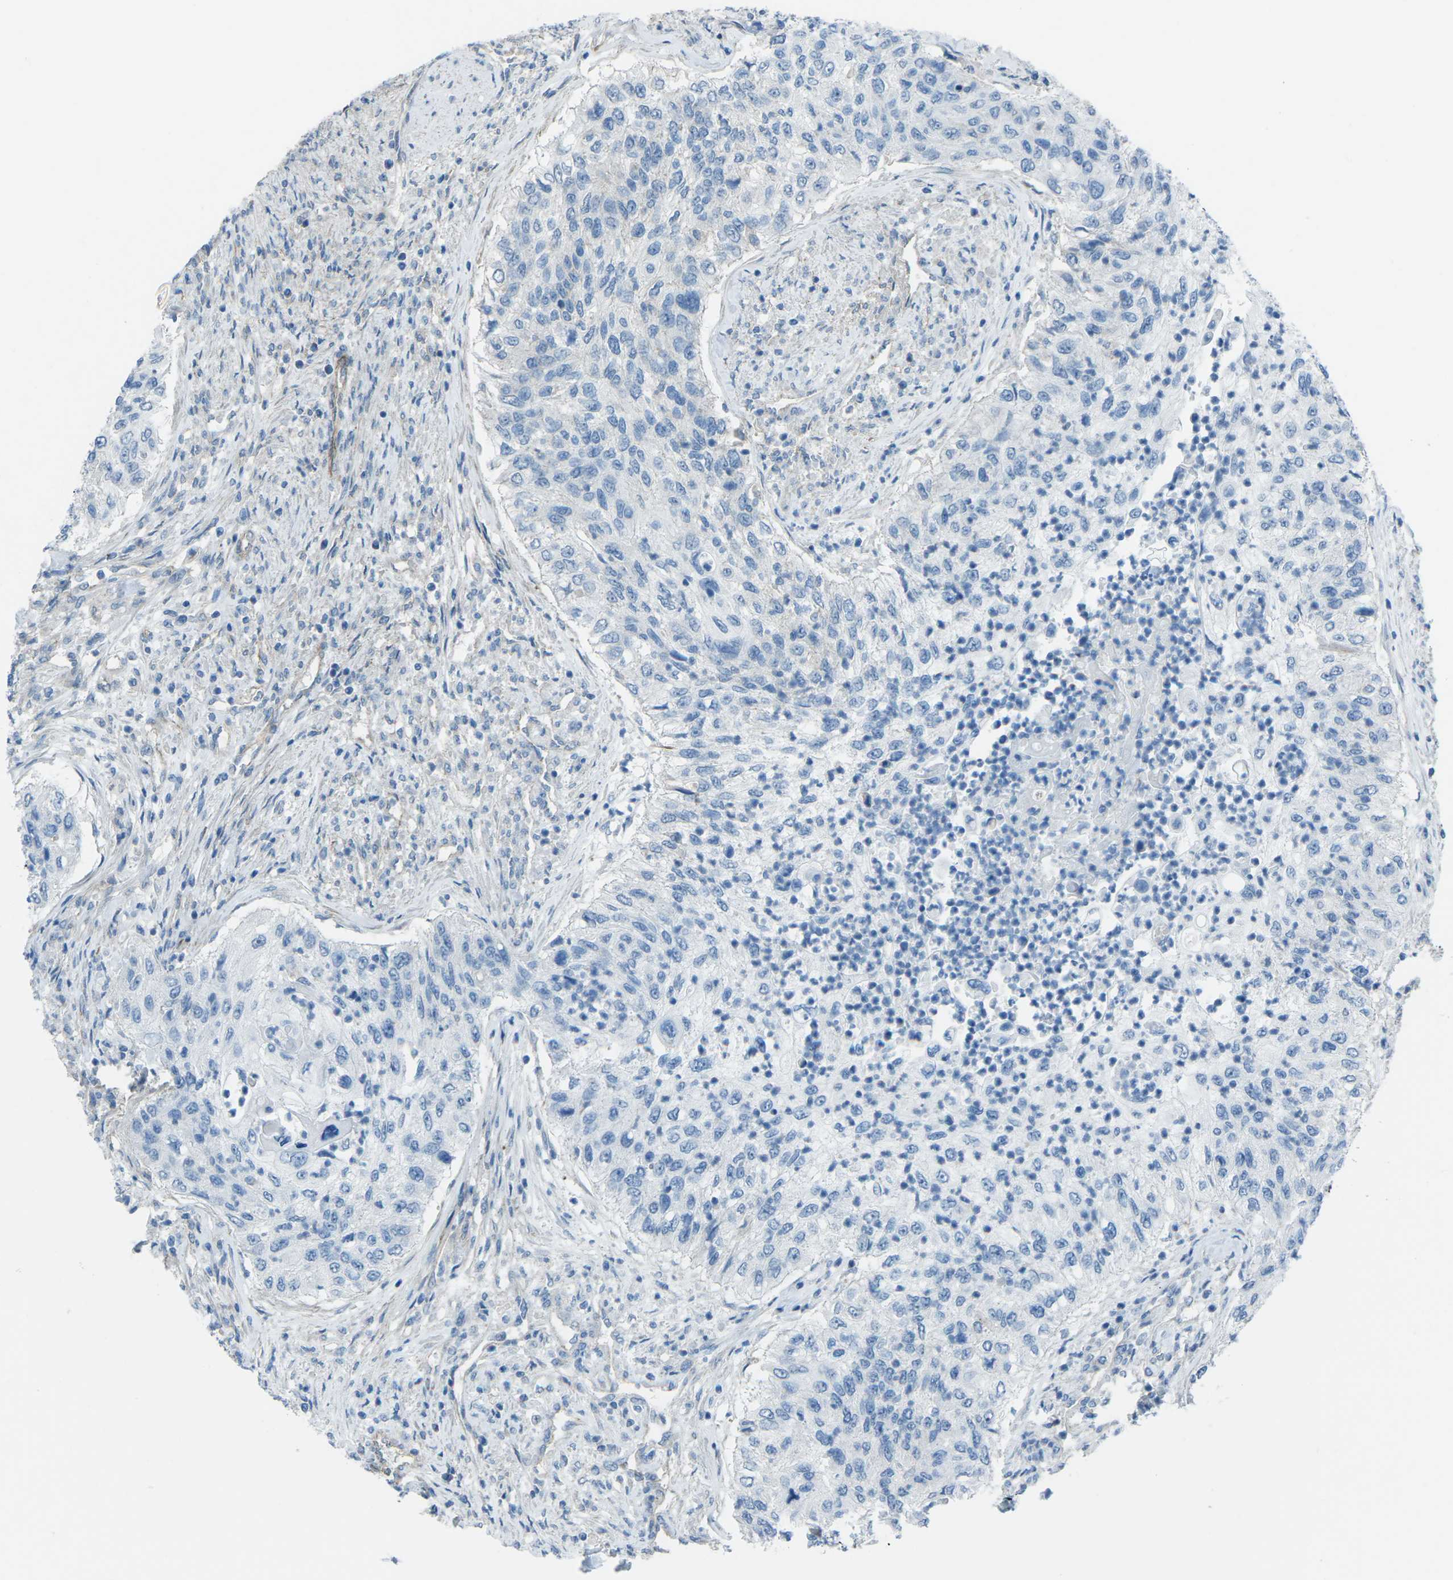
{"staining": {"intensity": "negative", "quantity": "none", "location": "none"}, "tissue": "urothelial cancer", "cell_type": "Tumor cells", "image_type": "cancer", "snomed": [{"axis": "morphology", "description": "Urothelial carcinoma, High grade"}, {"axis": "topography", "description": "Urinary bladder"}], "caption": "Urothelial carcinoma (high-grade) stained for a protein using immunohistochemistry (IHC) exhibits no expression tumor cells.", "gene": "UTRN", "patient": {"sex": "female", "age": 60}}